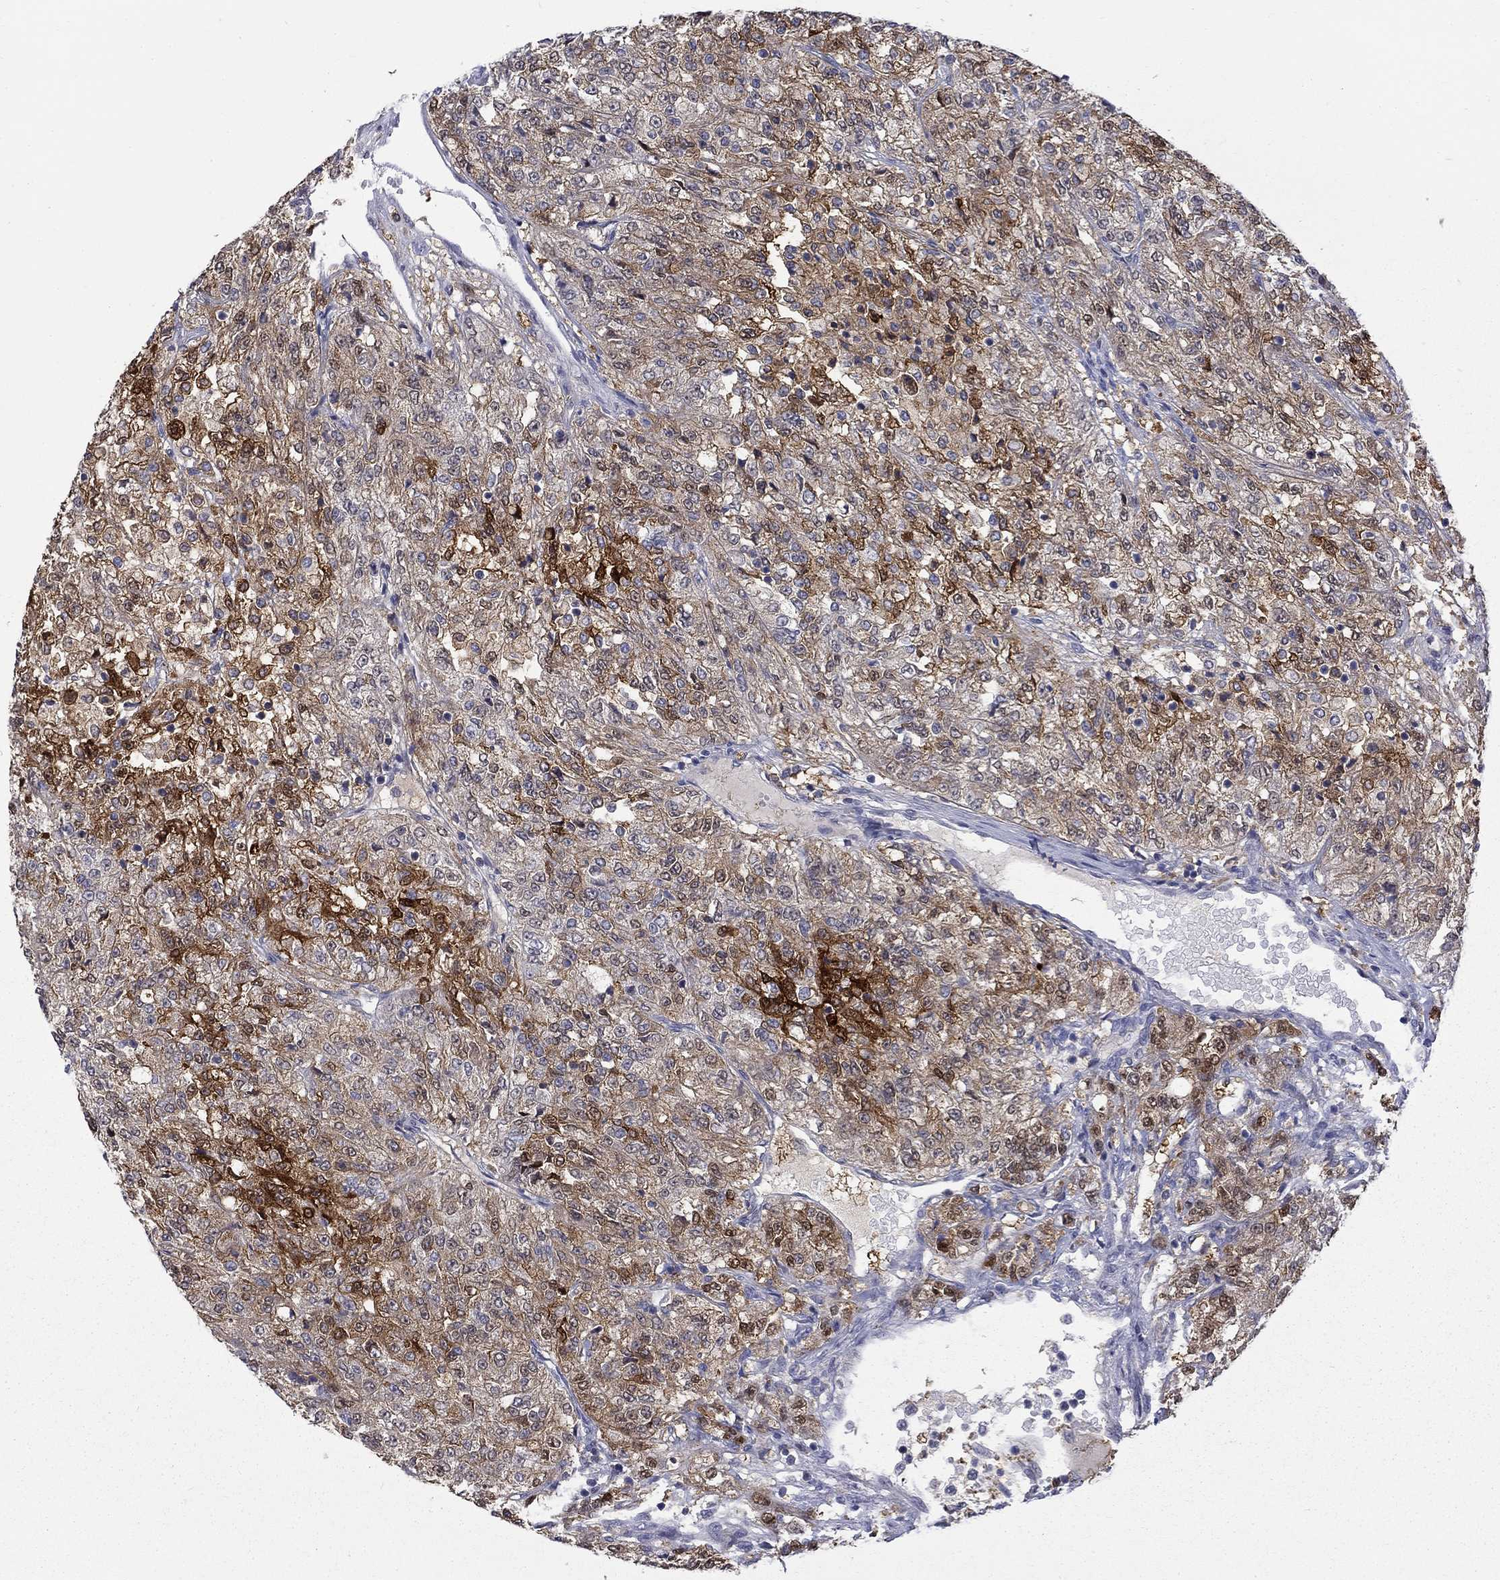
{"staining": {"intensity": "strong", "quantity": "25%-75%", "location": "cytoplasmic/membranous"}, "tissue": "renal cancer", "cell_type": "Tumor cells", "image_type": "cancer", "snomed": [{"axis": "morphology", "description": "Adenocarcinoma, NOS"}, {"axis": "topography", "description": "Kidney"}], "caption": "Strong cytoplasmic/membranous positivity for a protein is identified in about 25%-75% of tumor cells of renal cancer (adenocarcinoma) using immunohistochemistry.", "gene": "PCBP3", "patient": {"sex": "female", "age": 63}}